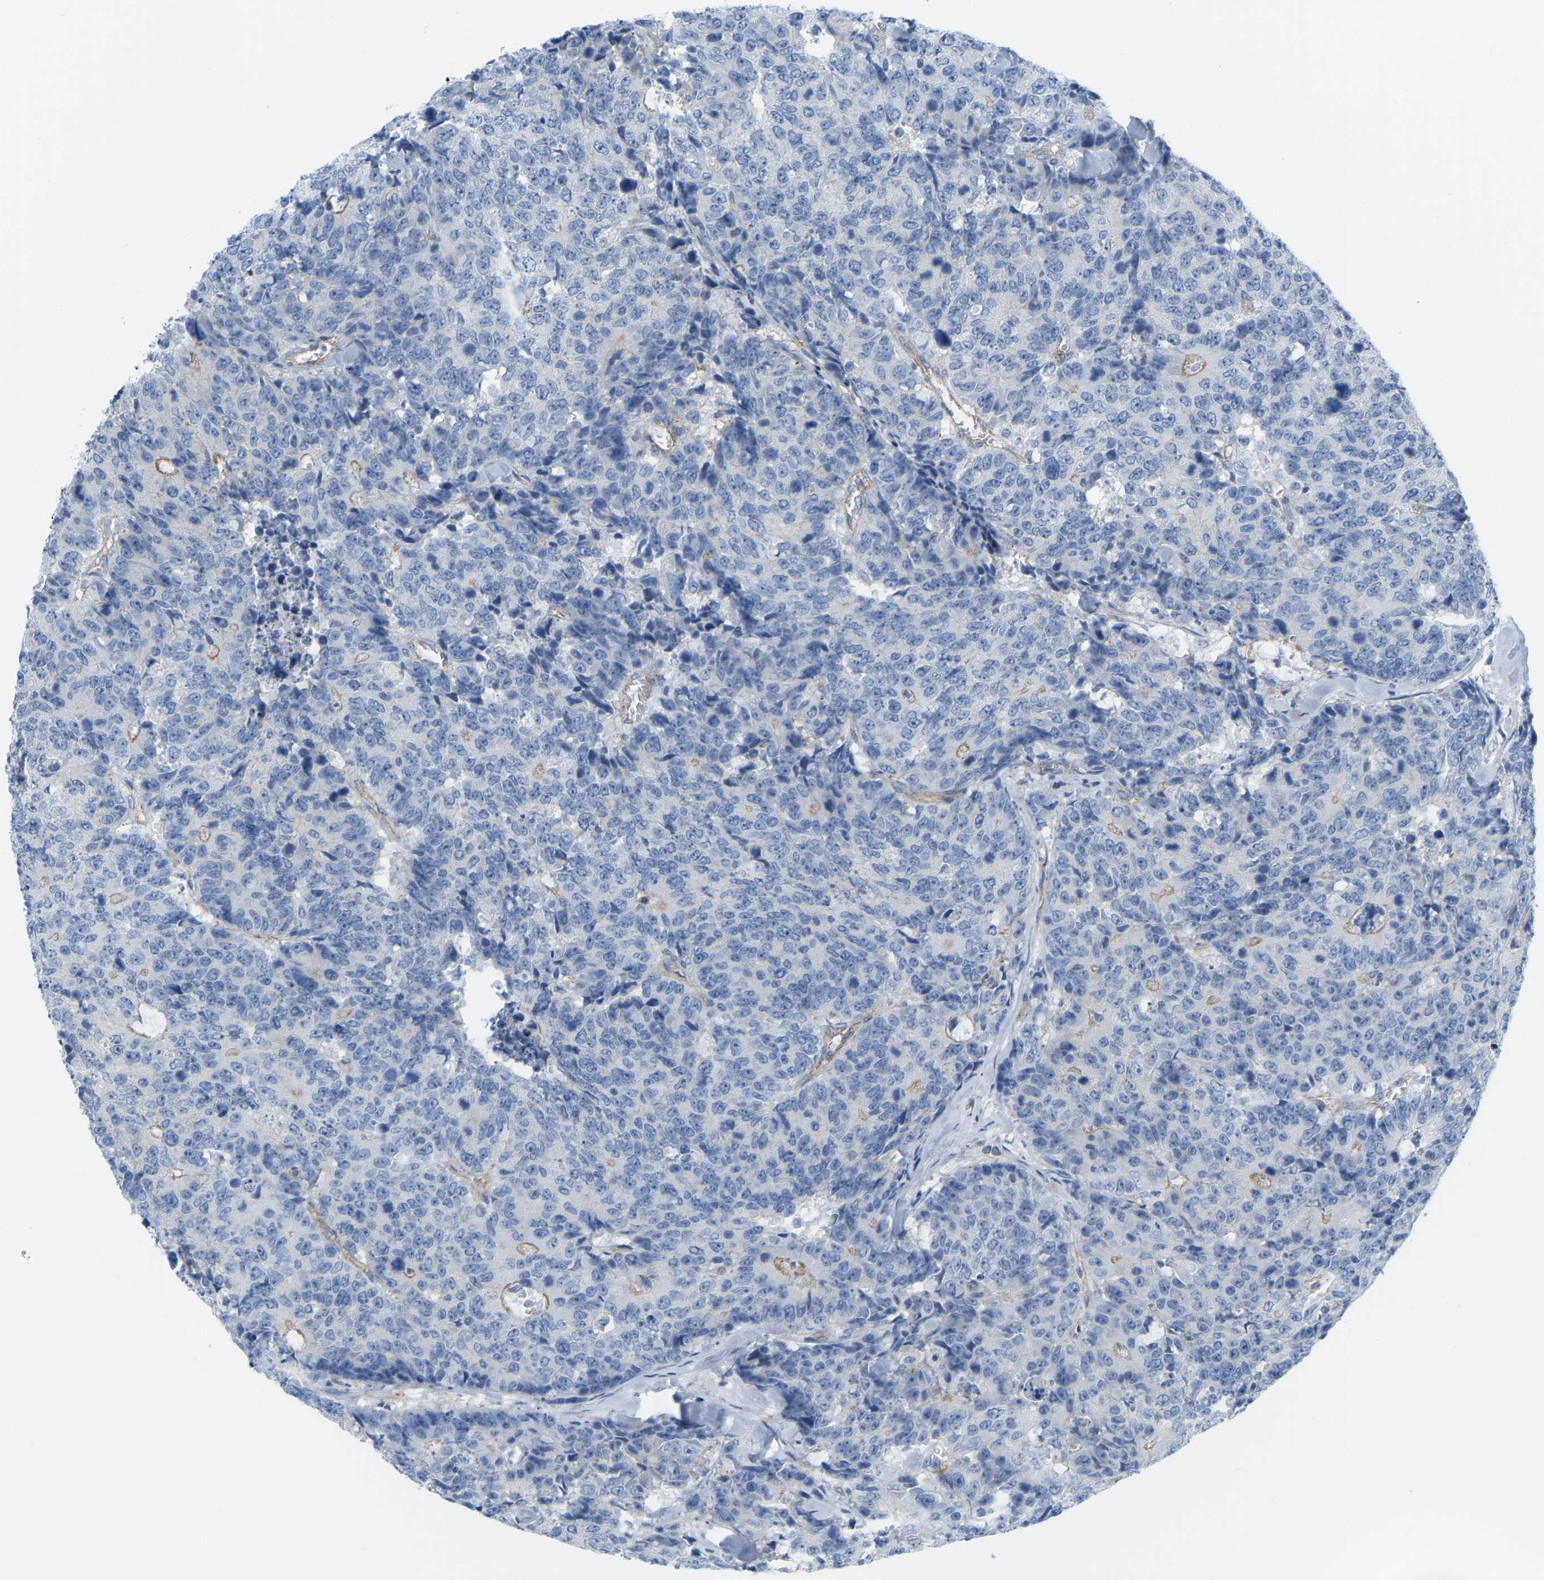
{"staining": {"intensity": "negative", "quantity": "none", "location": "none"}, "tissue": "colorectal cancer", "cell_type": "Tumor cells", "image_type": "cancer", "snomed": [{"axis": "morphology", "description": "Adenocarcinoma, NOS"}, {"axis": "topography", "description": "Colon"}], "caption": "Protein analysis of adenocarcinoma (colorectal) displays no significant staining in tumor cells.", "gene": "MYL3", "patient": {"sex": "female", "age": 86}}